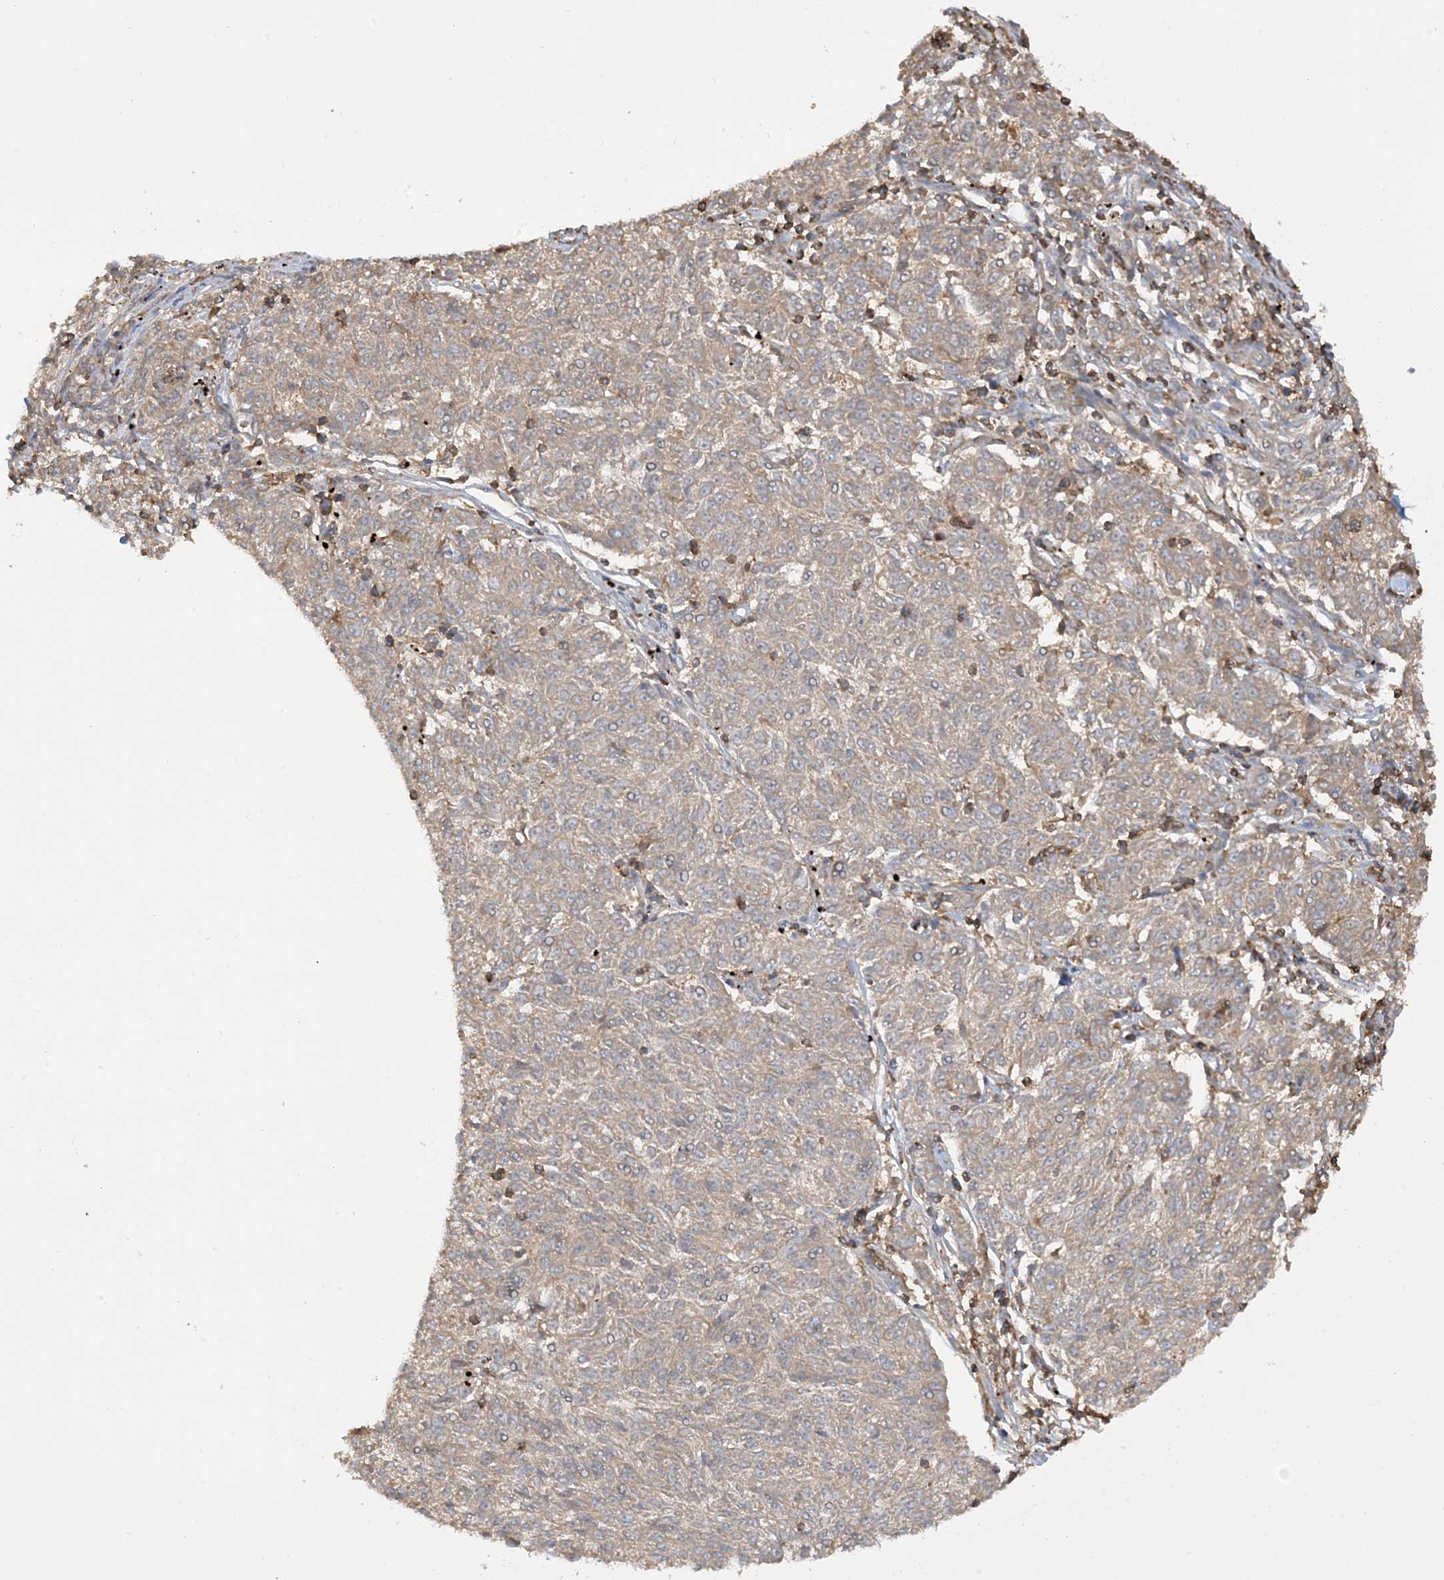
{"staining": {"intensity": "weak", "quantity": ">75%", "location": "cytoplasmic/membranous"}, "tissue": "melanoma", "cell_type": "Tumor cells", "image_type": "cancer", "snomed": [{"axis": "morphology", "description": "Malignant melanoma, NOS"}, {"axis": "topography", "description": "Skin"}], "caption": "Immunohistochemistry photomicrograph of neoplastic tissue: malignant melanoma stained using immunohistochemistry exhibits low levels of weak protein expression localized specifically in the cytoplasmic/membranous of tumor cells, appearing as a cytoplasmic/membranous brown color.", "gene": "CAPZB", "patient": {"sex": "female", "age": 72}}